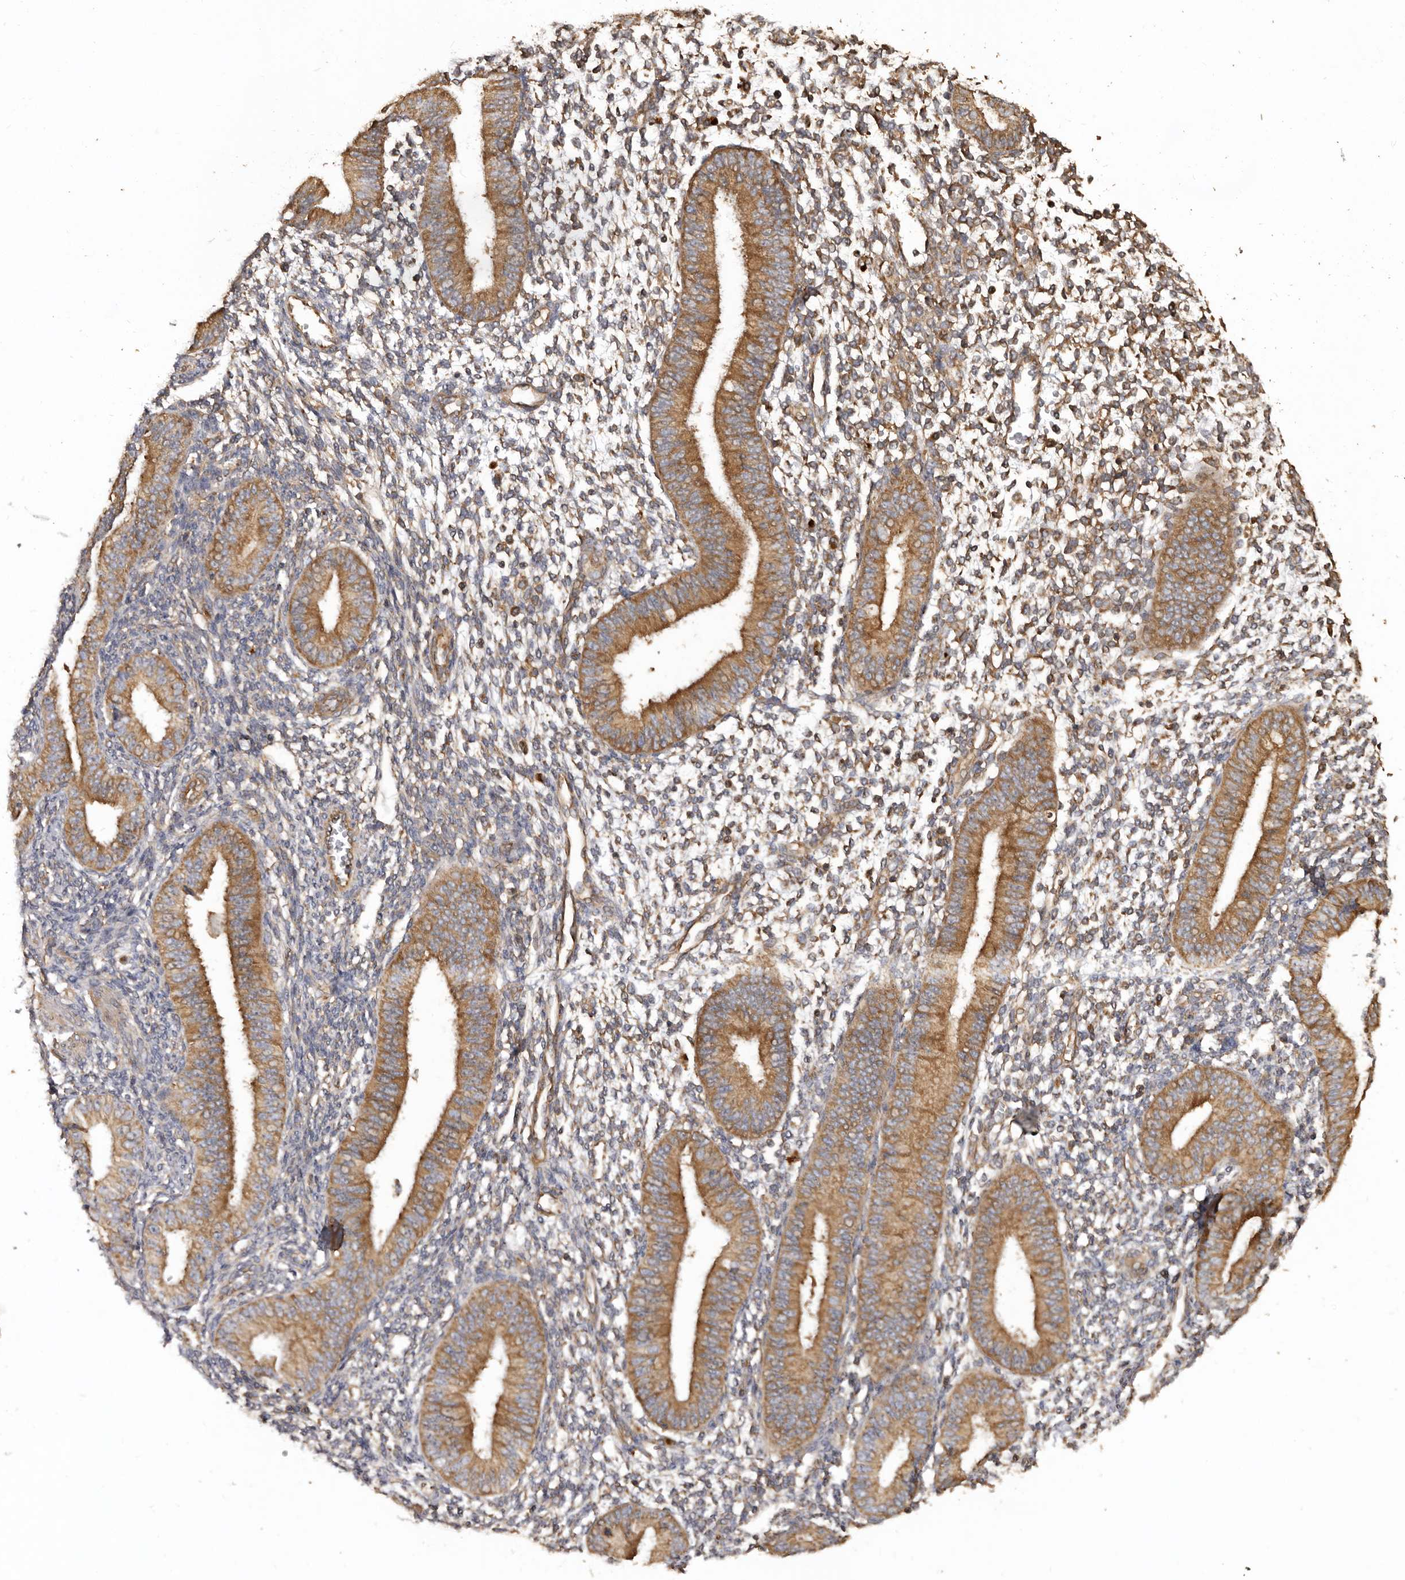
{"staining": {"intensity": "moderate", "quantity": "<25%", "location": "cytoplasmic/membranous"}, "tissue": "endometrium", "cell_type": "Cells in endometrial stroma", "image_type": "normal", "snomed": [{"axis": "morphology", "description": "Normal tissue, NOS"}, {"axis": "topography", "description": "Uterus"}, {"axis": "topography", "description": "Endometrium"}], "caption": "Immunohistochemical staining of unremarkable human endometrium exhibits moderate cytoplasmic/membranous protein positivity in about <25% of cells in endometrial stroma. (DAB (3,3'-diaminobenzidine) = brown stain, brightfield microscopy at high magnification).", "gene": "FLCN", "patient": {"sex": "female", "age": 48}}